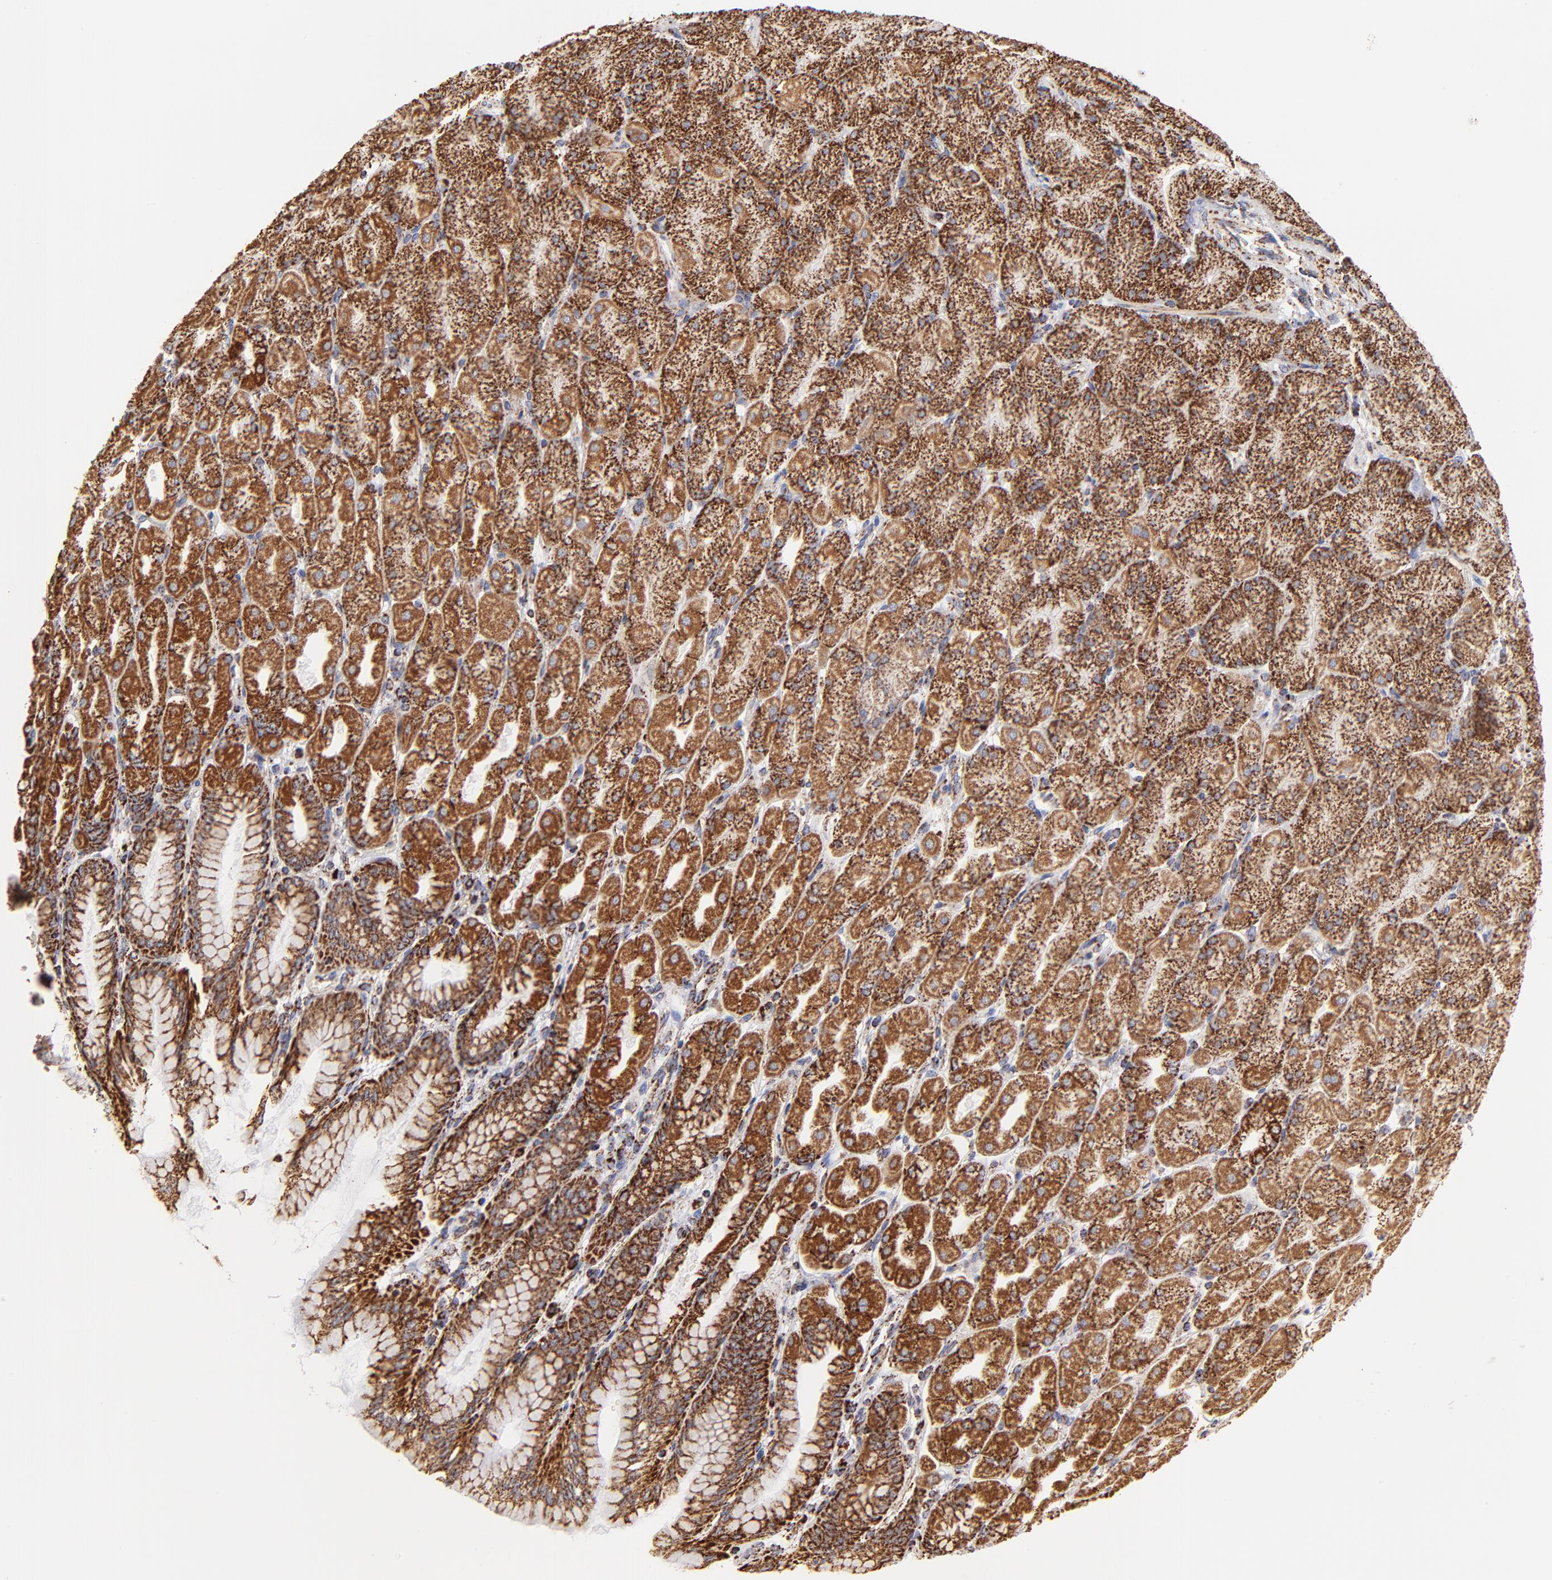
{"staining": {"intensity": "strong", "quantity": ">75%", "location": "cytoplasmic/membranous"}, "tissue": "stomach", "cell_type": "Glandular cells", "image_type": "normal", "snomed": [{"axis": "morphology", "description": "Normal tissue, NOS"}, {"axis": "topography", "description": "Stomach, upper"}], "caption": "Stomach stained for a protein (brown) shows strong cytoplasmic/membranous positive staining in approximately >75% of glandular cells.", "gene": "PHB1", "patient": {"sex": "female", "age": 56}}